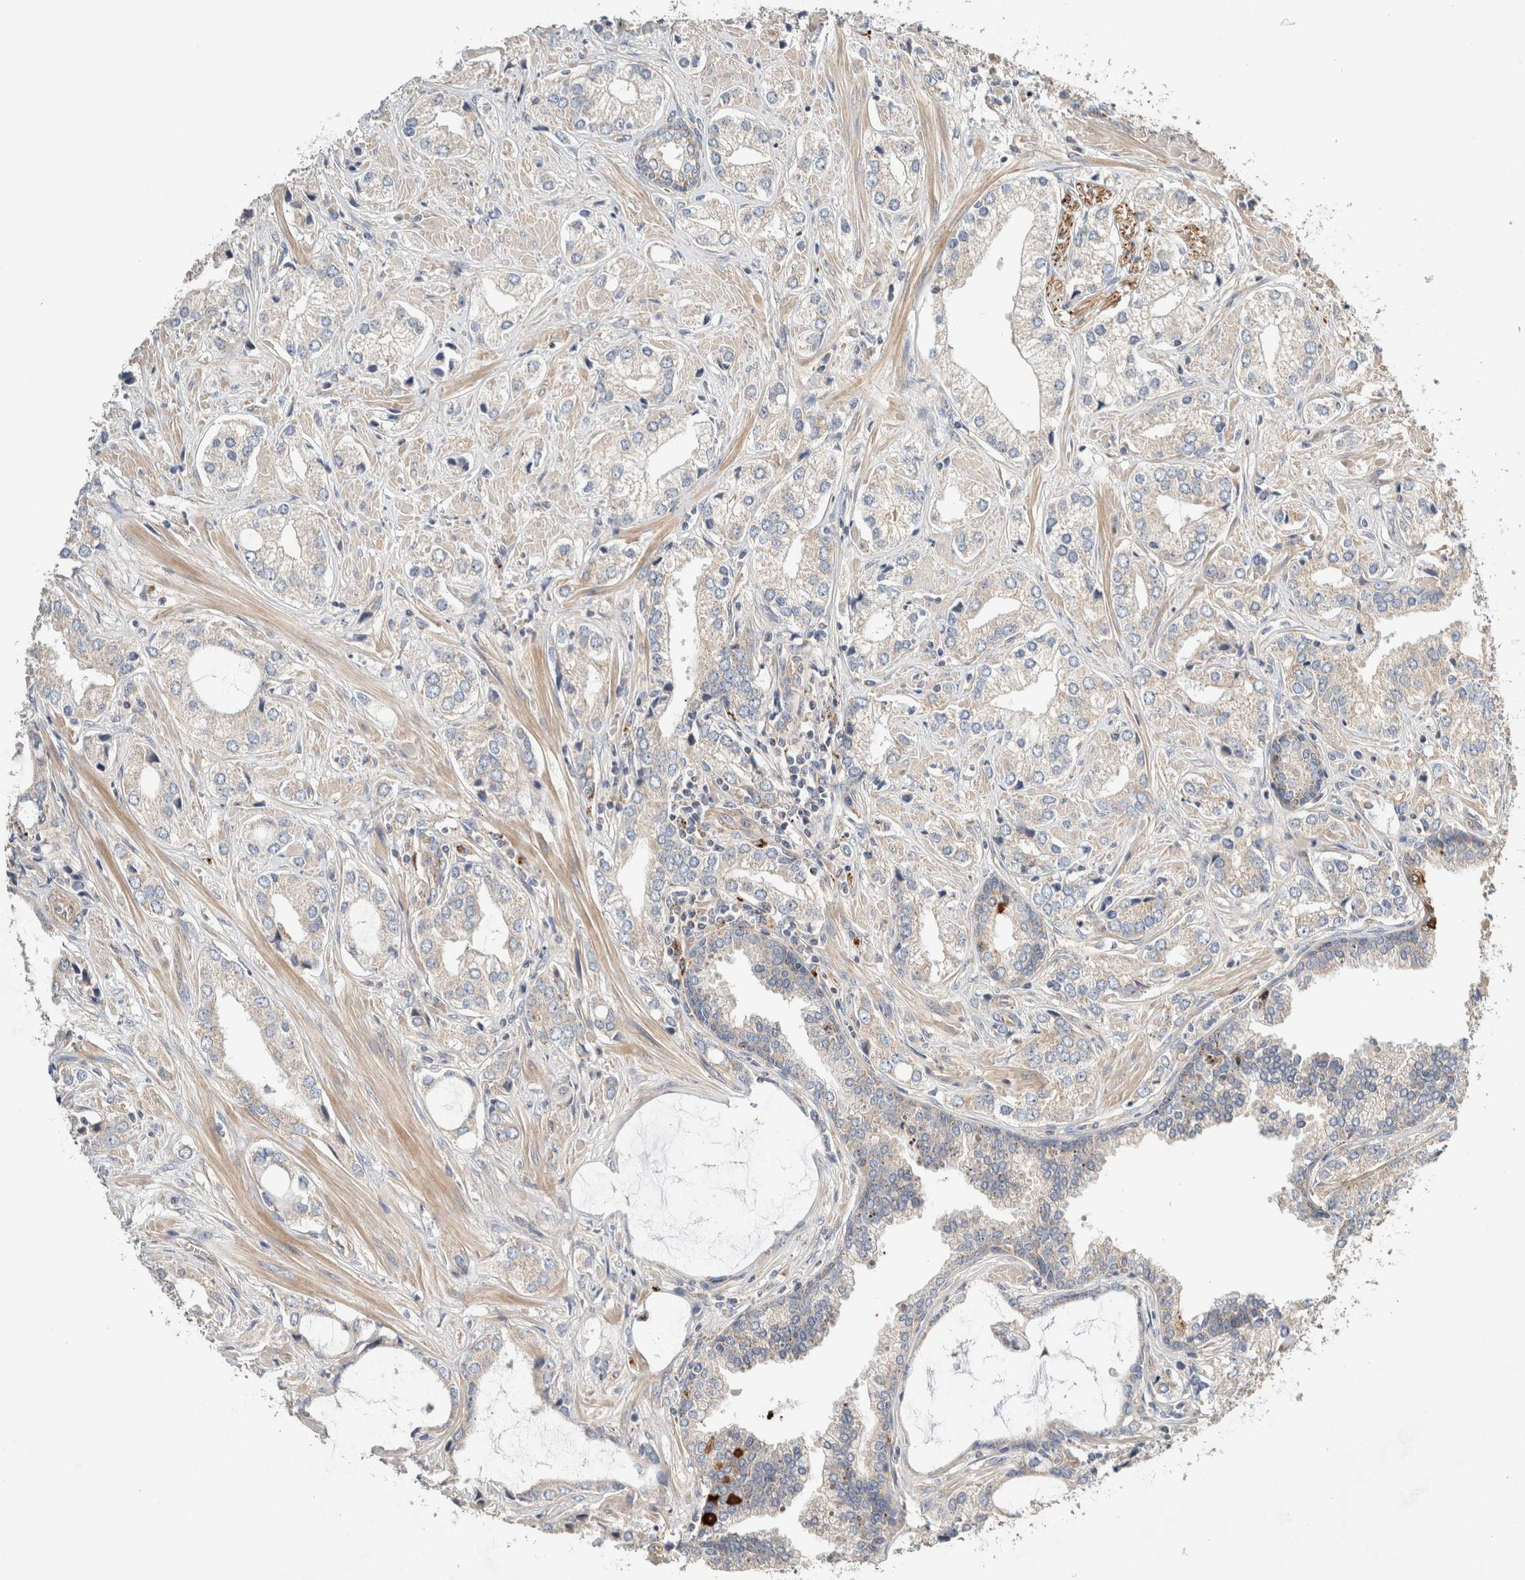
{"staining": {"intensity": "negative", "quantity": "none", "location": "none"}, "tissue": "prostate cancer", "cell_type": "Tumor cells", "image_type": "cancer", "snomed": [{"axis": "morphology", "description": "Adenocarcinoma, High grade"}, {"axis": "topography", "description": "Prostate"}], "caption": "DAB (3,3'-diaminobenzidine) immunohistochemical staining of human prostate cancer (high-grade adenocarcinoma) demonstrates no significant positivity in tumor cells.", "gene": "B3GNTL1", "patient": {"sex": "male", "age": 66}}